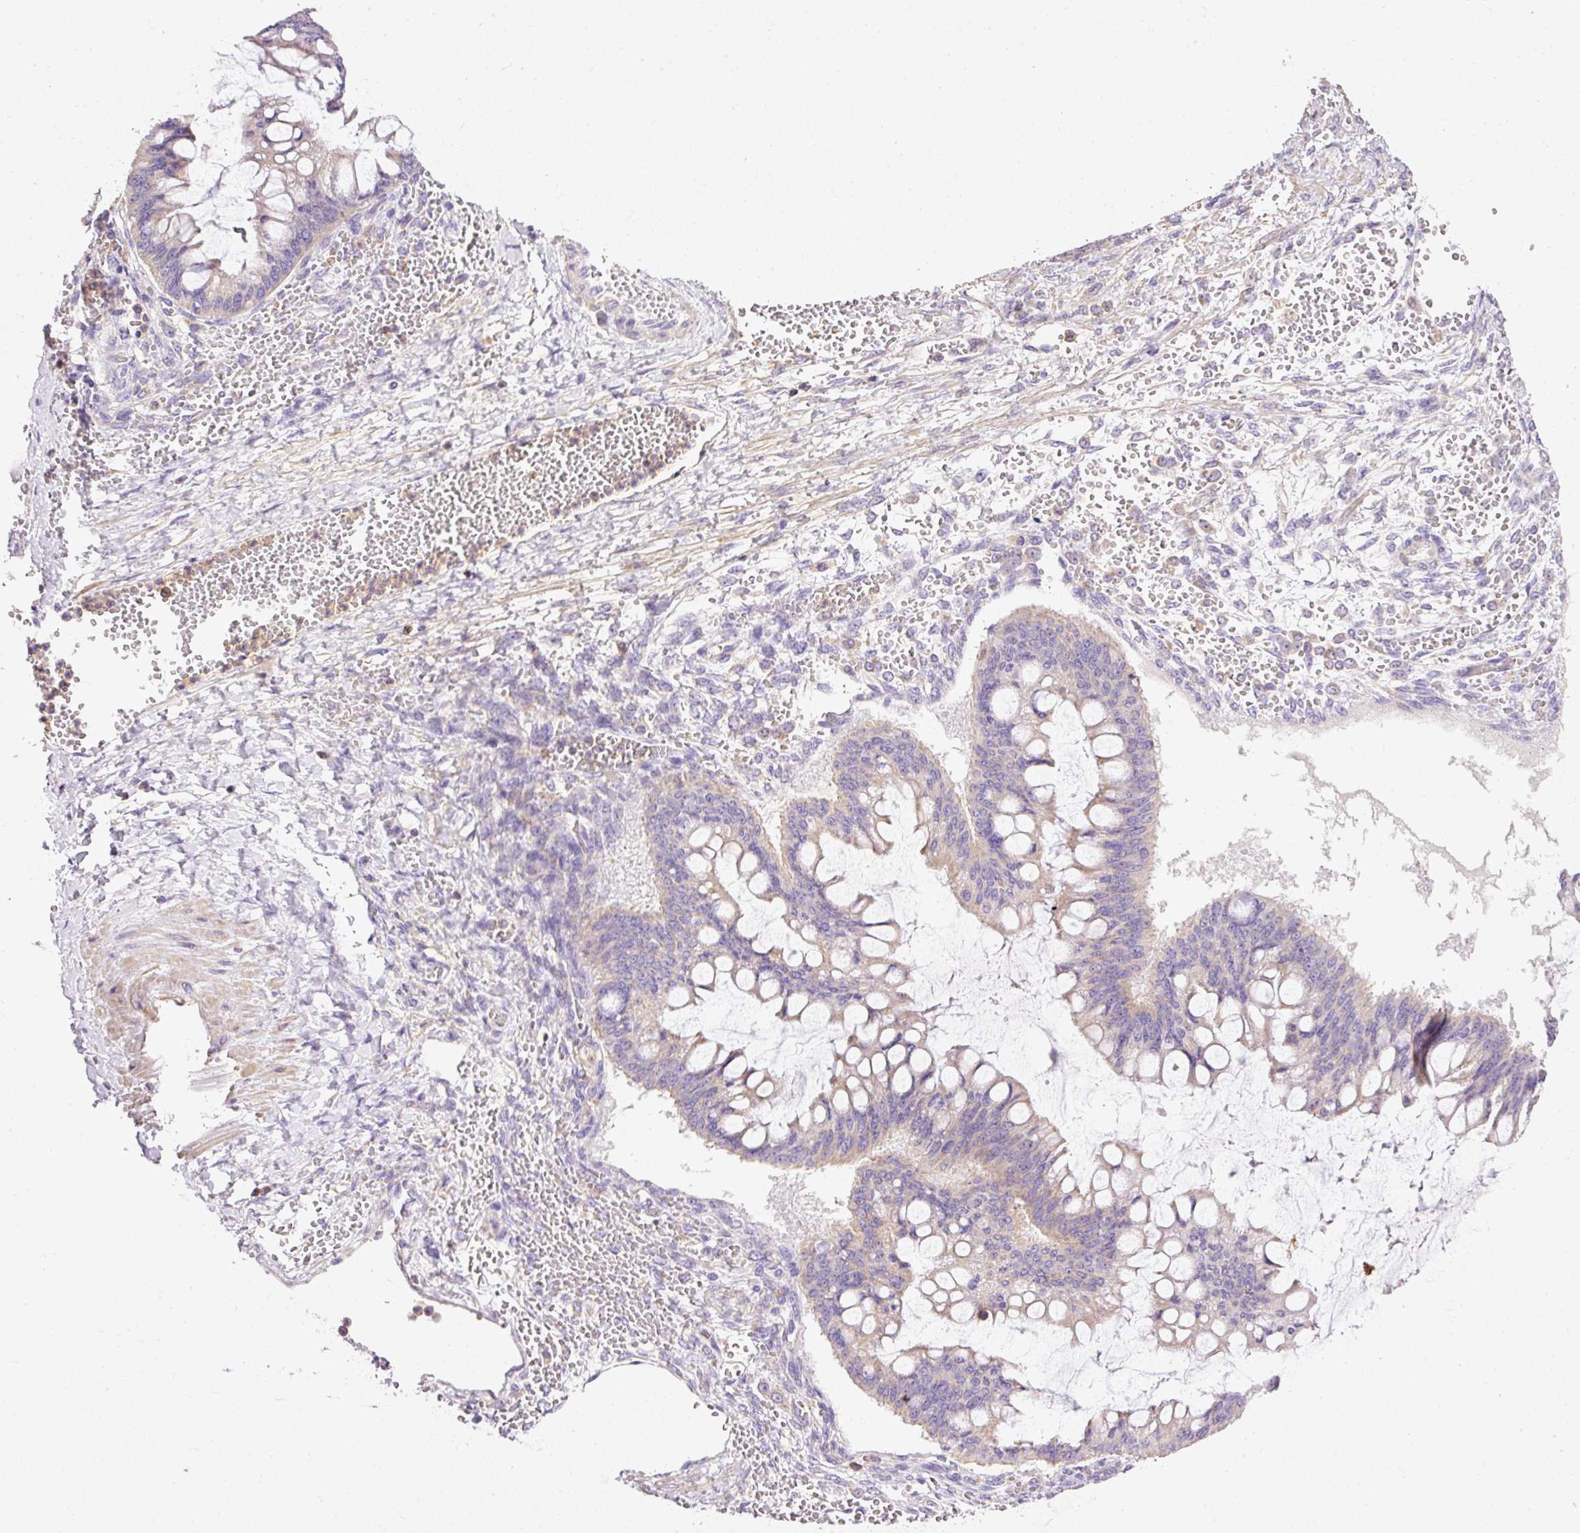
{"staining": {"intensity": "weak", "quantity": "25%-75%", "location": "cytoplasmic/membranous"}, "tissue": "ovarian cancer", "cell_type": "Tumor cells", "image_type": "cancer", "snomed": [{"axis": "morphology", "description": "Cystadenocarcinoma, mucinous, NOS"}, {"axis": "topography", "description": "Ovary"}], "caption": "Protein staining of ovarian cancer (mucinous cystadenocarcinoma) tissue displays weak cytoplasmic/membranous positivity in about 25%-75% of tumor cells.", "gene": "IMMT", "patient": {"sex": "female", "age": 73}}